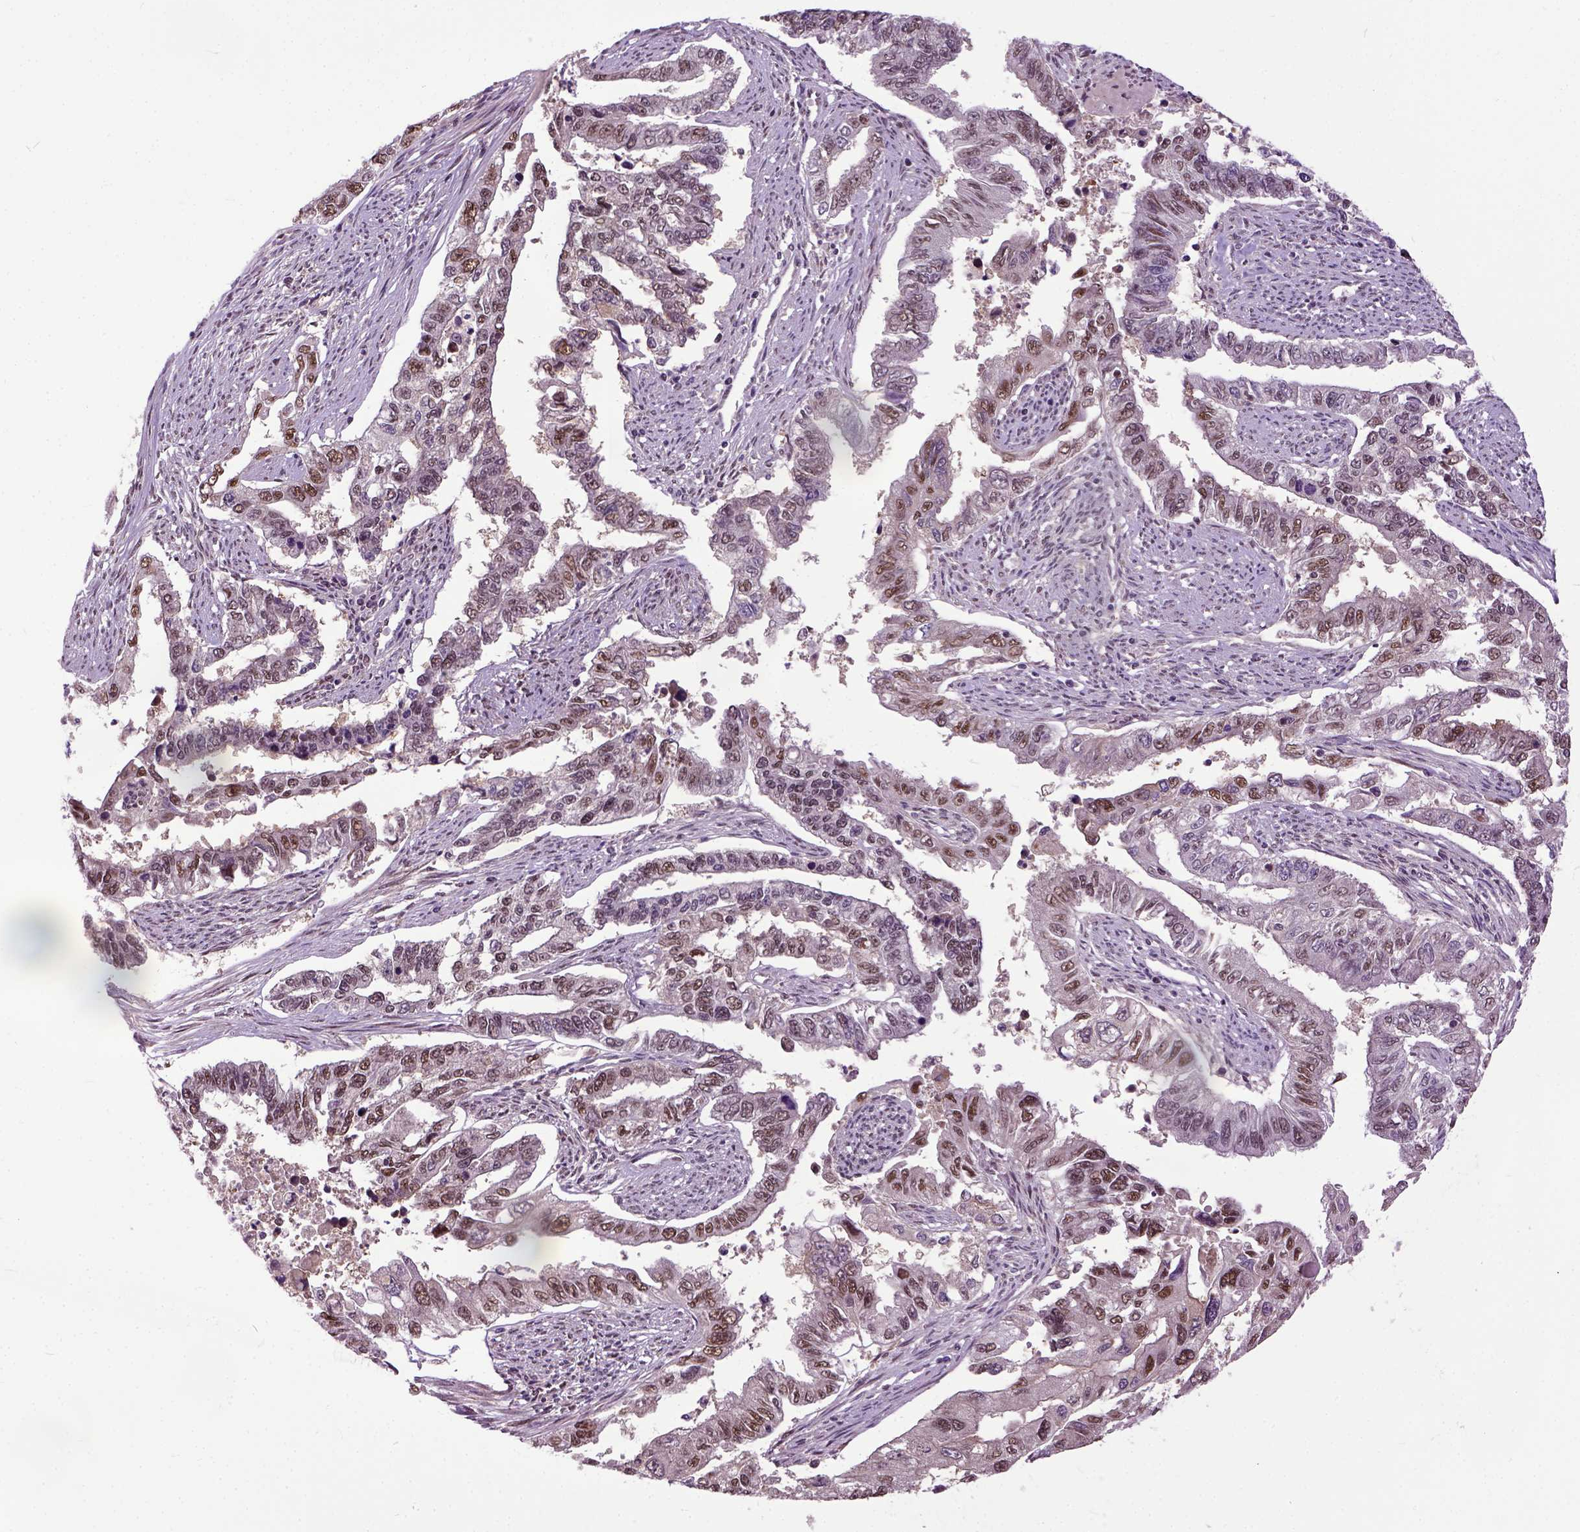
{"staining": {"intensity": "moderate", "quantity": ">75%", "location": "nuclear"}, "tissue": "endometrial cancer", "cell_type": "Tumor cells", "image_type": "cancer", "snomed": [{"axis": "morphology", "description": "Adenocarcinoma, NOS"}, {"axis": "topography", "description": "Uterus"}], "caption": "An image of human endometrial adenocarcinoma stained for a protein demonstrates moderate nuclear brown staining in tumor cells. (brown staining indicates protein expression, while blue staining denotes nuclei).", "gene": "UBA3", "patient": {"sex": "female", "age": 59}}